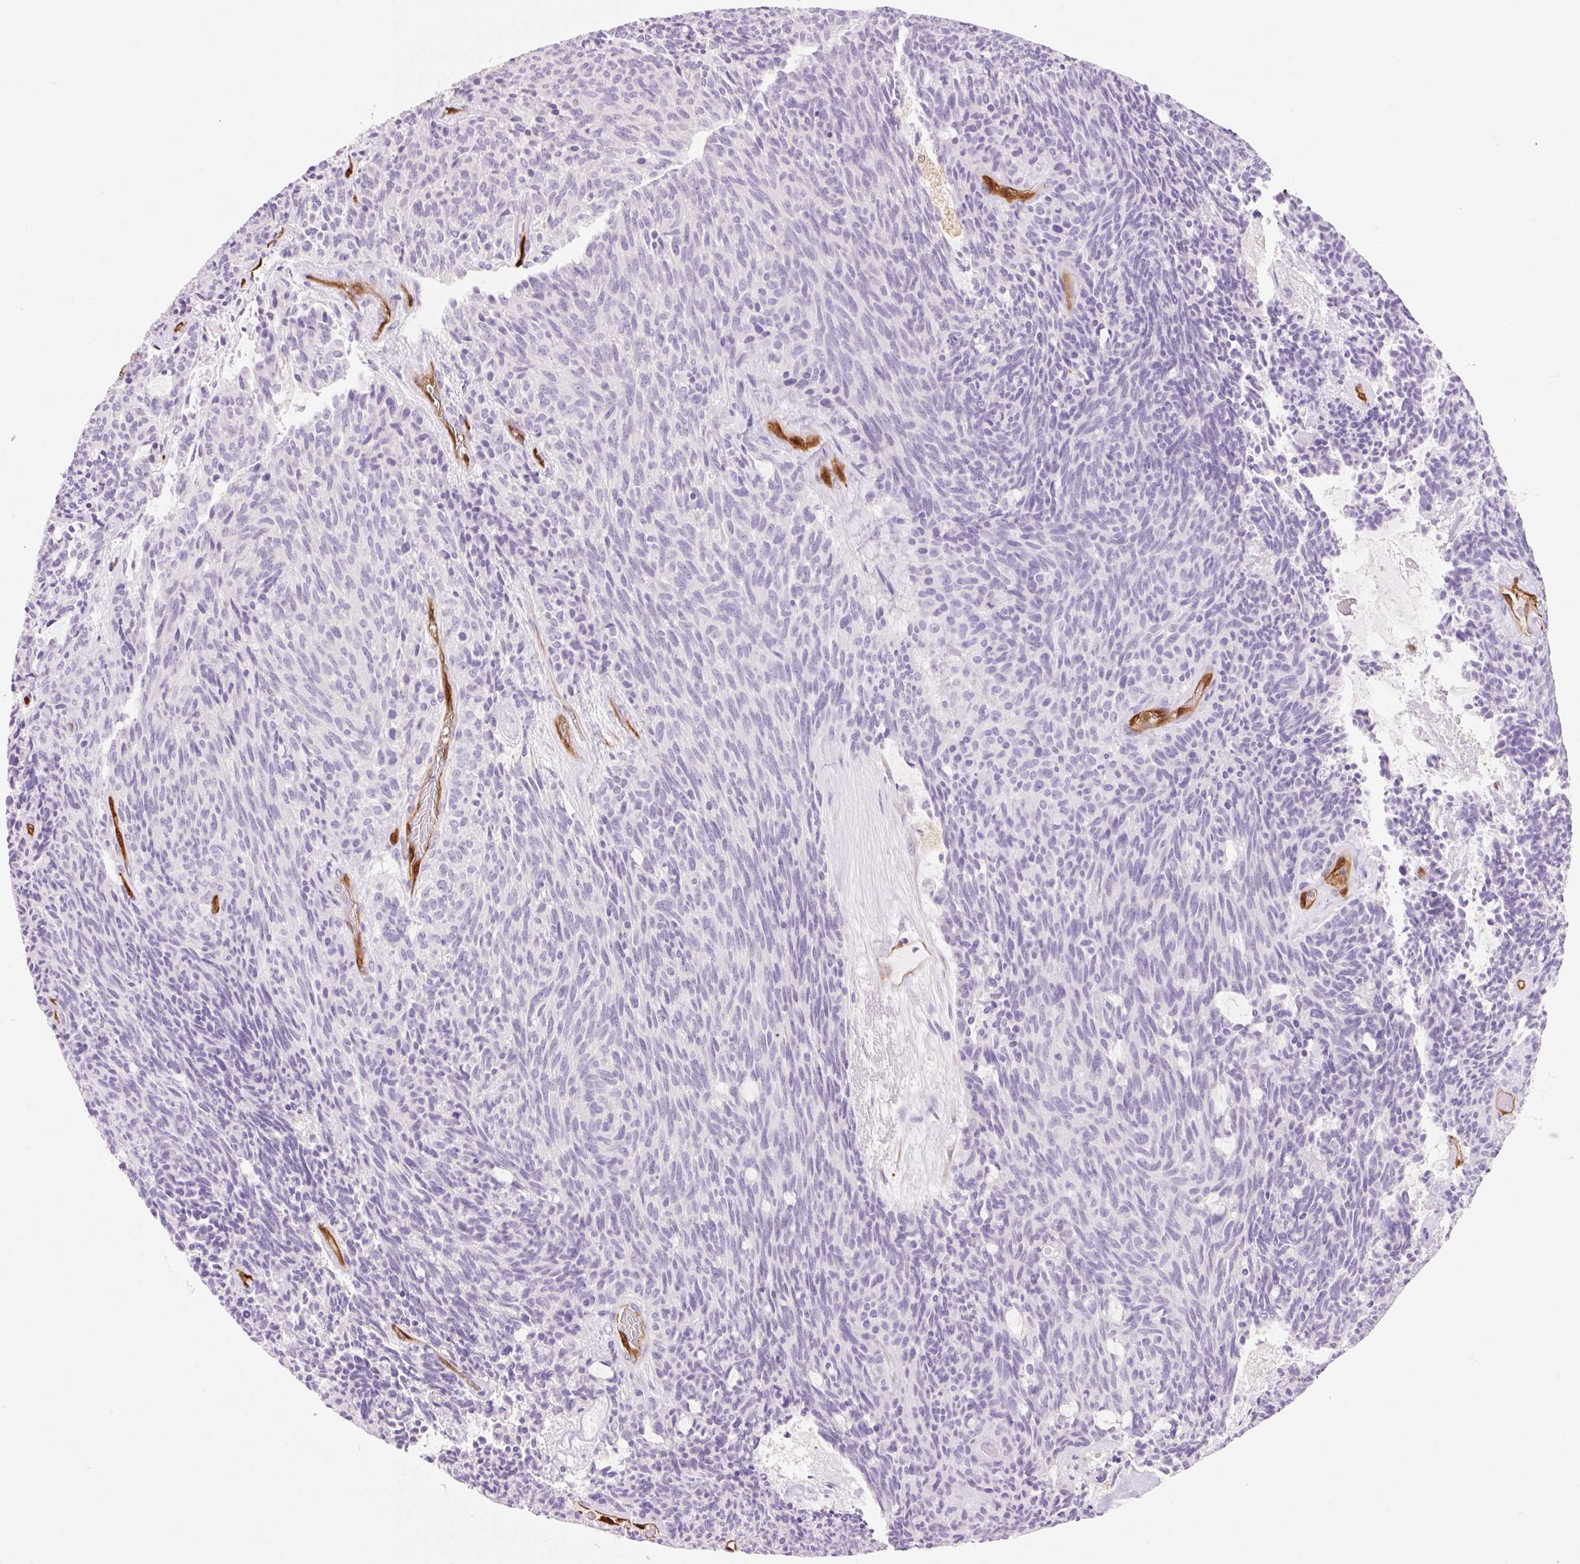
{"staining": {"intensity": "negative", "quantity": "none", "location": "none"}, "tissue": "carcinoid", "cell_type": "Tumor cells", "image_type": "cancer", "snomed": [{"axis": "morphology", "description": "Carcinoid, malignant, NOS"}, {"axis": "topography", "description": "Pancreas"}], "caption": "The image exhibits no staining of tumor cells in carcinoid.", "gene": "FABP5", "patient": {"sex": "female", "age": 54}}